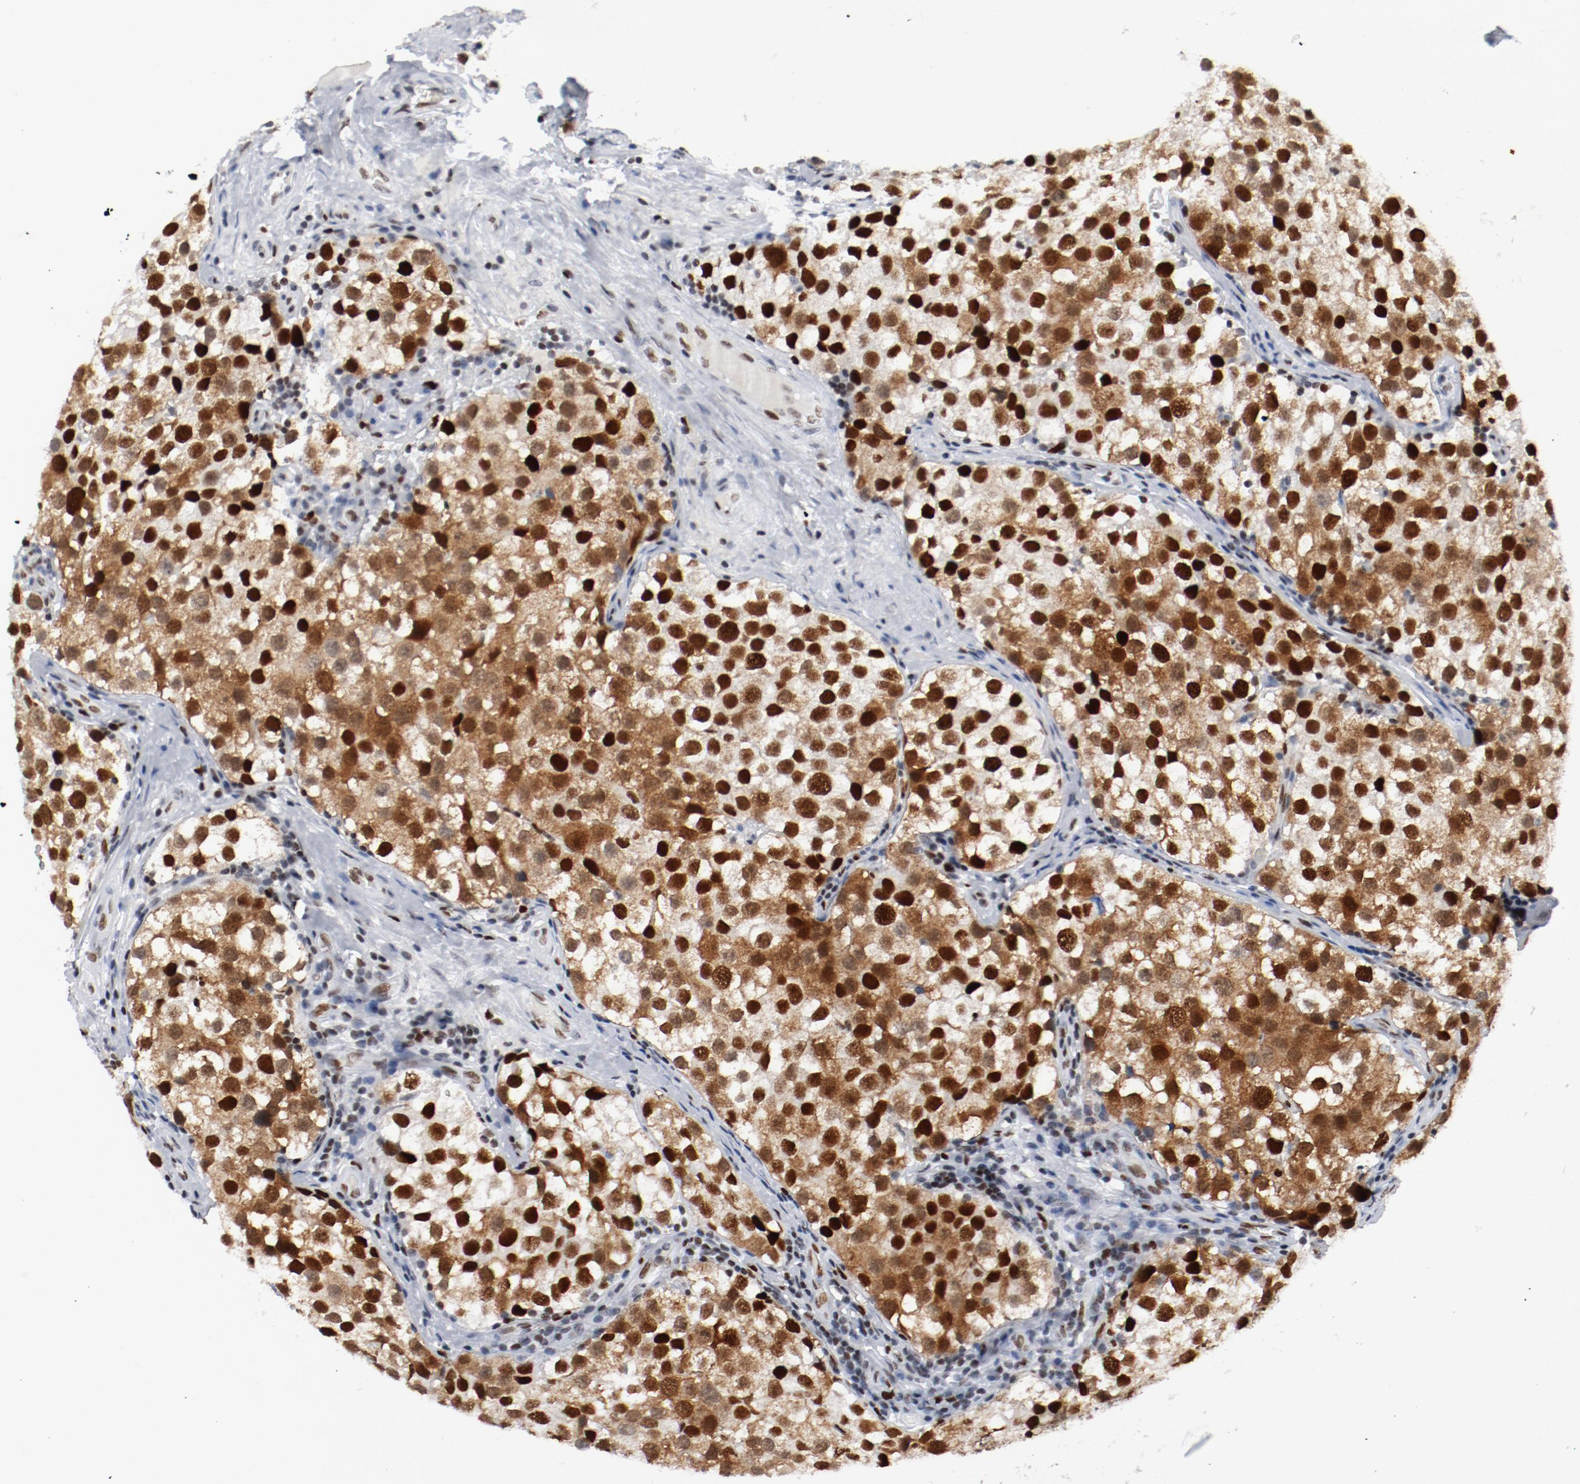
{"staining": {"intensity": "strong", "quantity": ">75%", "location": "cytoplasmic/membranous,nuclear"}, "tissue": "testis cancer", "cell_type": "Tumor cells", "image_type": "cancer", "snomed": [{"axis": "morphology", "description": "Seminoma, NOS"}, {"axis": "topography", "description": "Testis"}], "caption": "DAB immunohistochemical staining of human testis cancer reveals strong cytoplasmic/membranous and nuclear protein staining in about >75% of tumor cells.", "gene": "POLD1", "patient": {"sex": "male", "age": 39}}